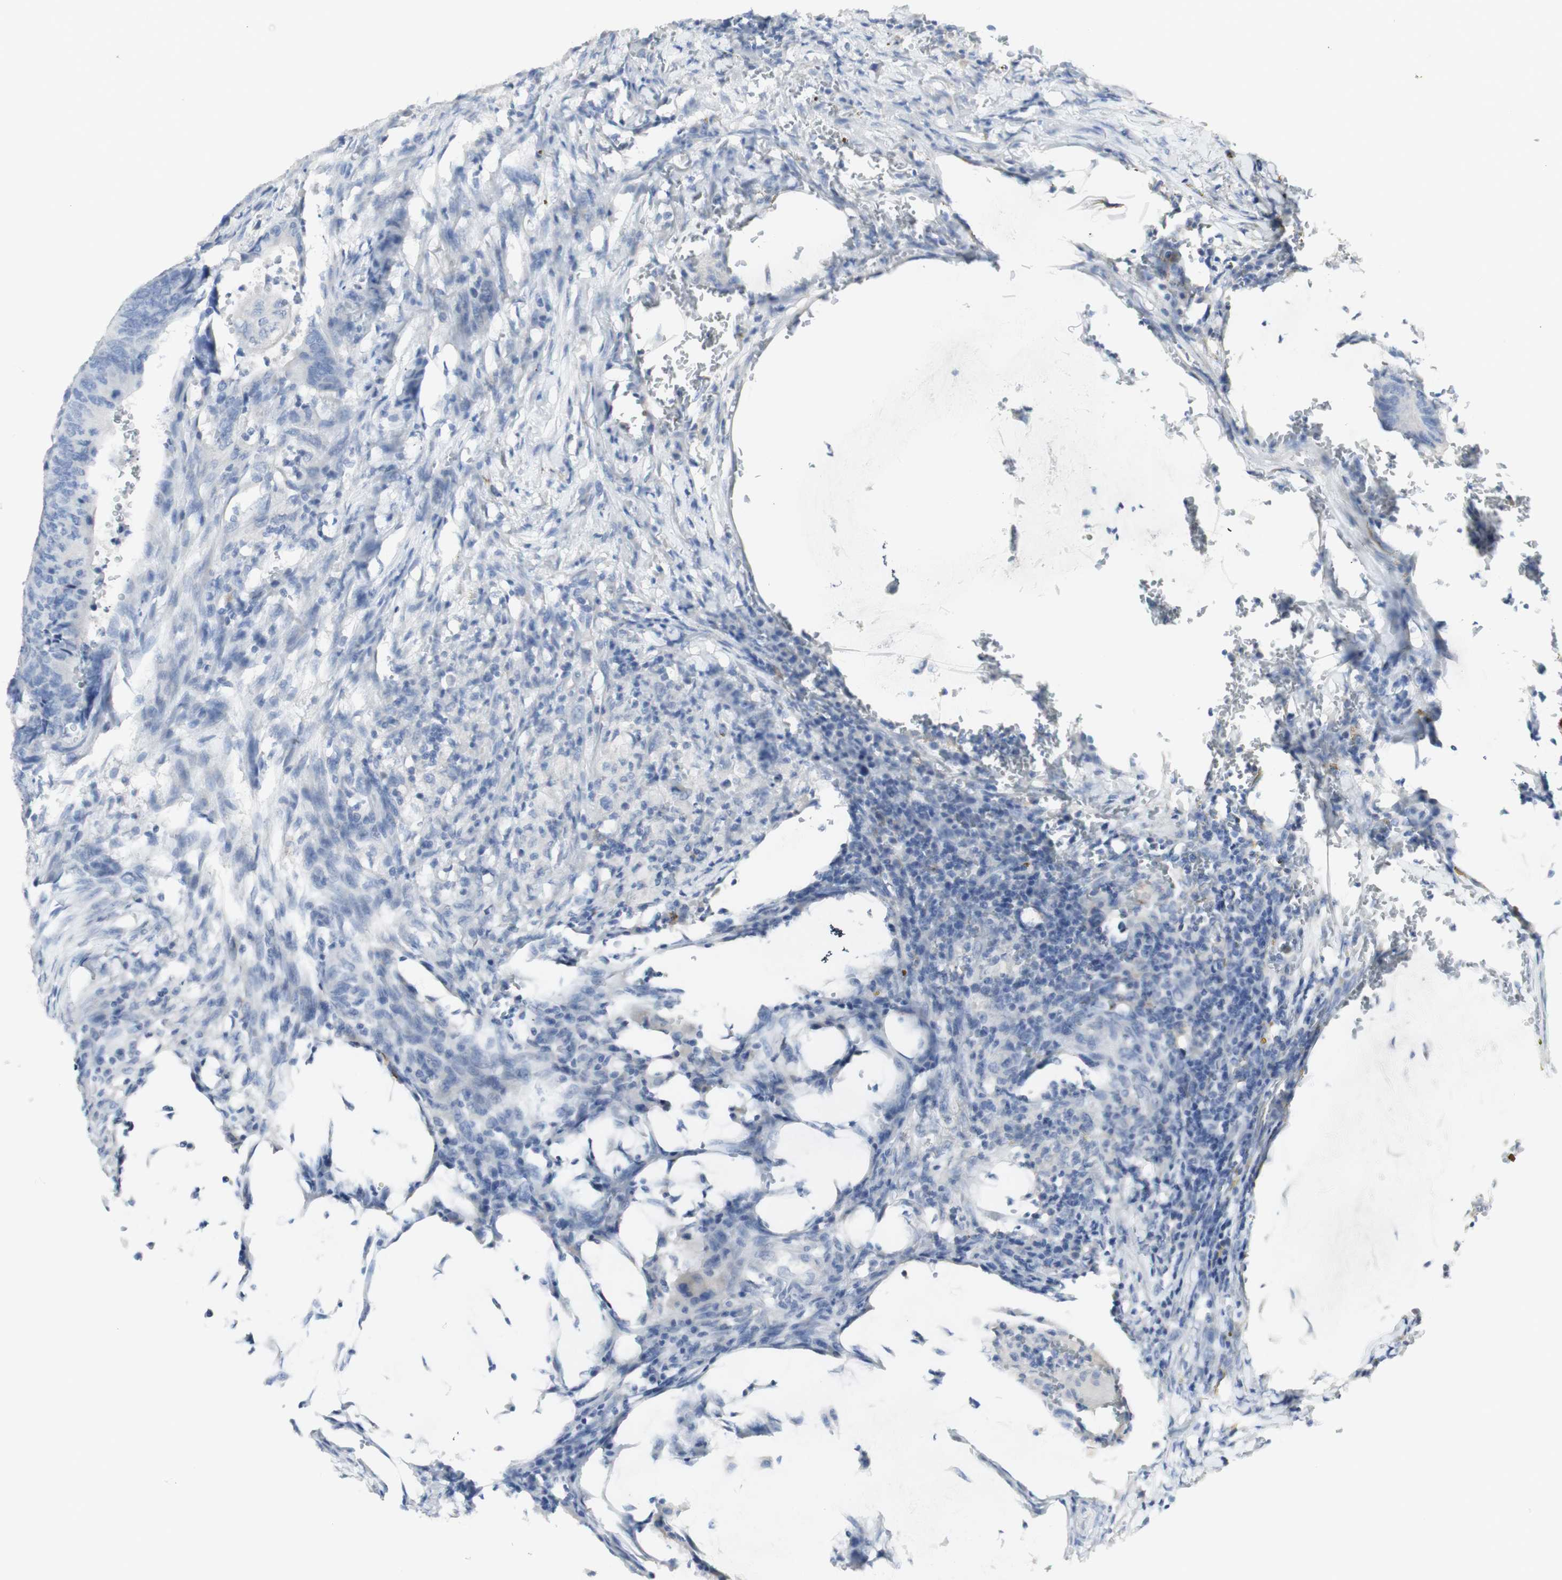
{"staining": {"intensity": "negative", "quantity": "none", "location": "none"}, "tissue": "colorectal cancer", "cell_type": "Tumor cells", "image_type": "cancer", "snomed": [{"axis": "morphology", "description": "Normal tissue, NOS"}, {"axis": "morphology", "description": "Adenocarcinoma, NOS"}, {"axis": "topography", "description": "Rectum"}, {"axis": "topography", "description": "Peripheral nerve tissue"}], "caption": "DAB (3,3'-diaminobenzidine) immunohistochemical staining of adenocarcinoma (colorectal) reveals no significant staining in tumor cells.", "gene": "CD207", "patient": {"sex": "male", "age": 92}}